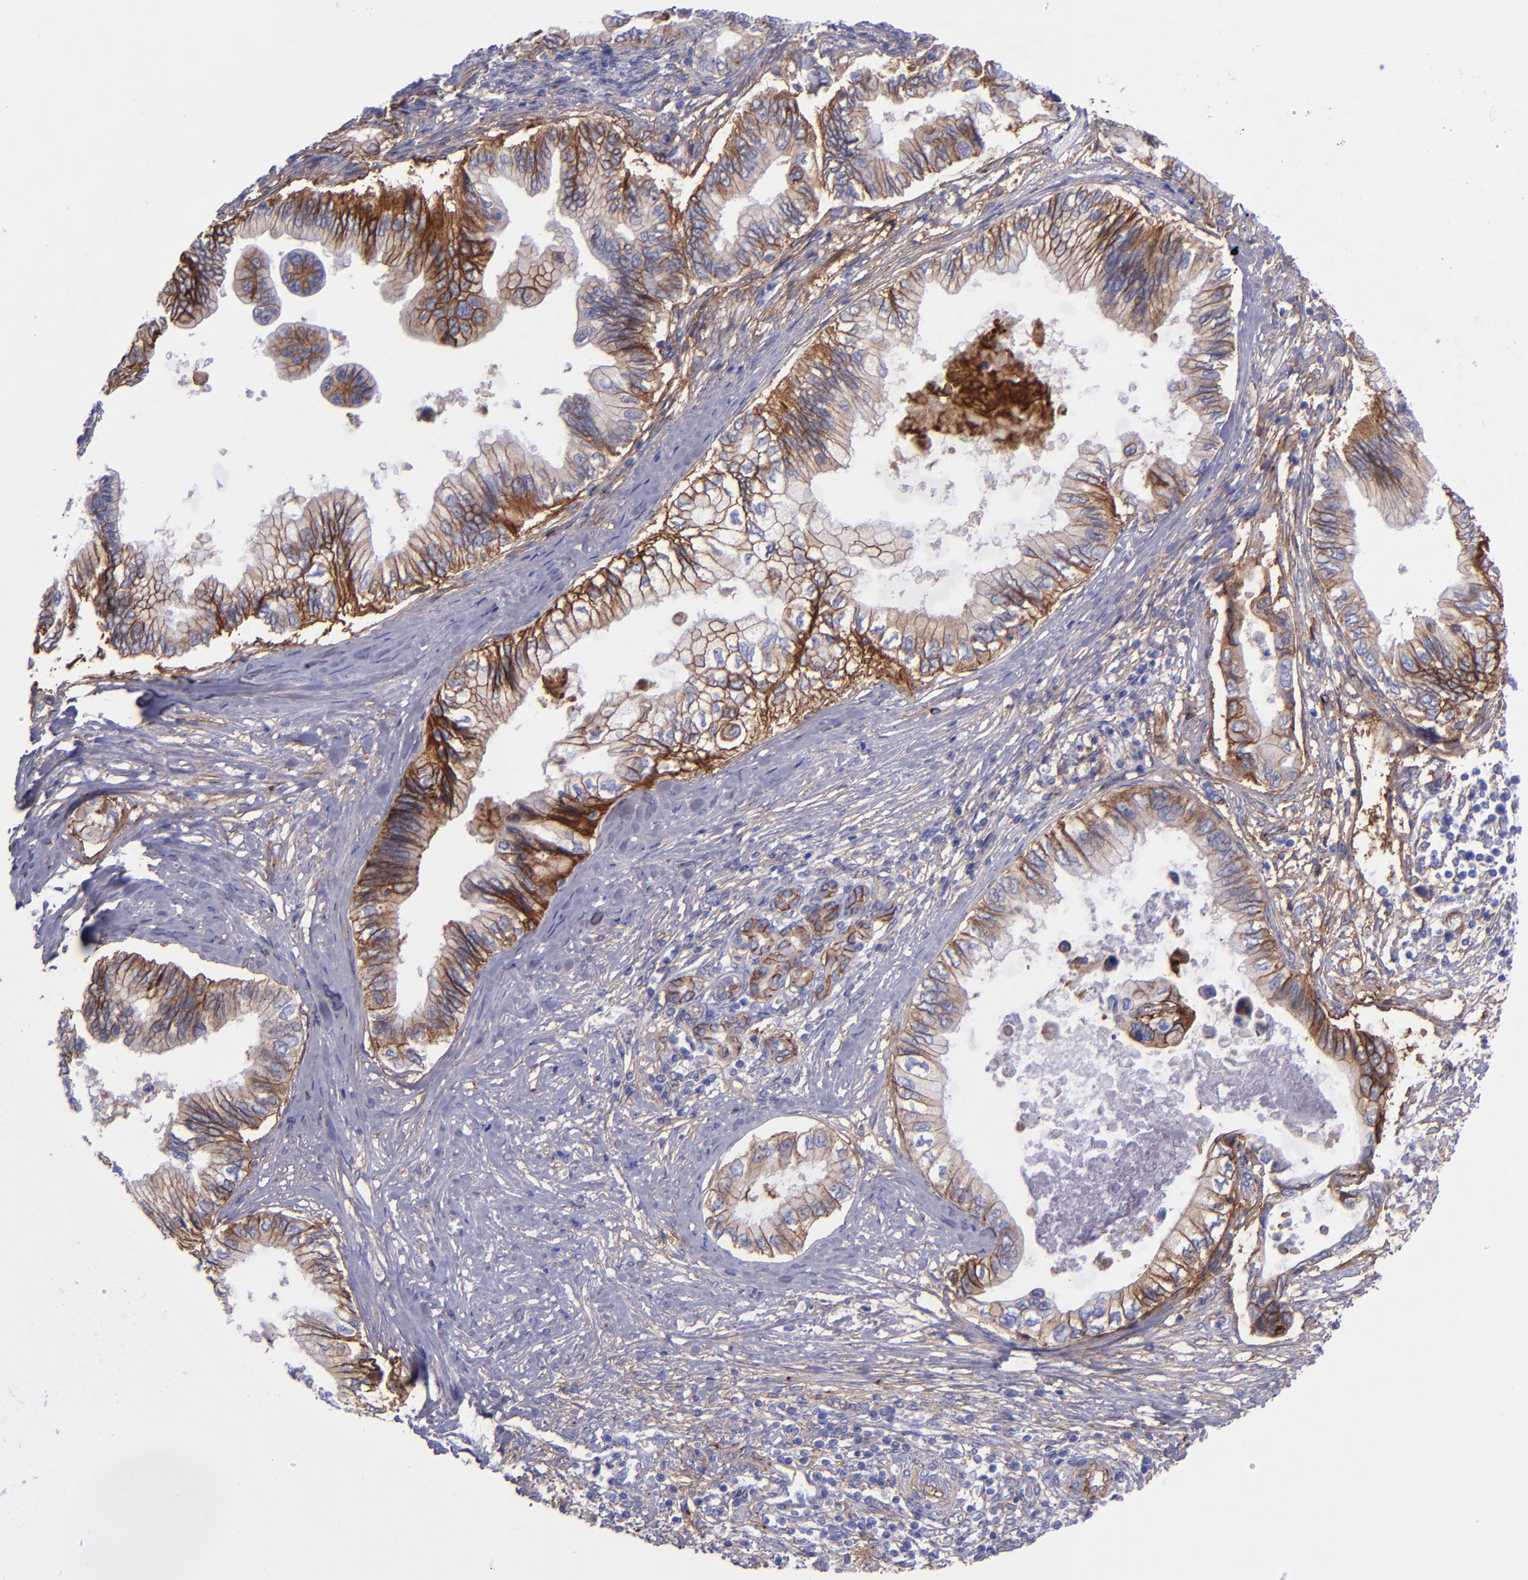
{"staining": {"intensity": "moderate", "quantity": "25%-75%", "location": "cytoplasmic/membranous"}, "tissue": "pancreatic cancer", "cell_type": "Tumor cells", "image_type": "cancer", "snomed": [{"axis": "morphology", "description": "Adenocarcinoma, NOS"}, {"axis": "topography", "description": "Pancreas"}], "caption": "High-magnification brightfield microscopy of adenocarcinoma (pancreatic) stained with DAB (brown) and counterstained with hematoxylin (blue). tumor cells exhibit moderate cytoplasmic/membranous expression is identified in approximately25%-75% of cells. The staining was performed using DAB (3,3'-diaminobenzidine) to visualize the protein expression in brown, while the nuclei were stained in blue with hematoxylin (Magnification: 20x).", "gene": "ITGAV", "patient": {"sex": "female", "age": 66}}